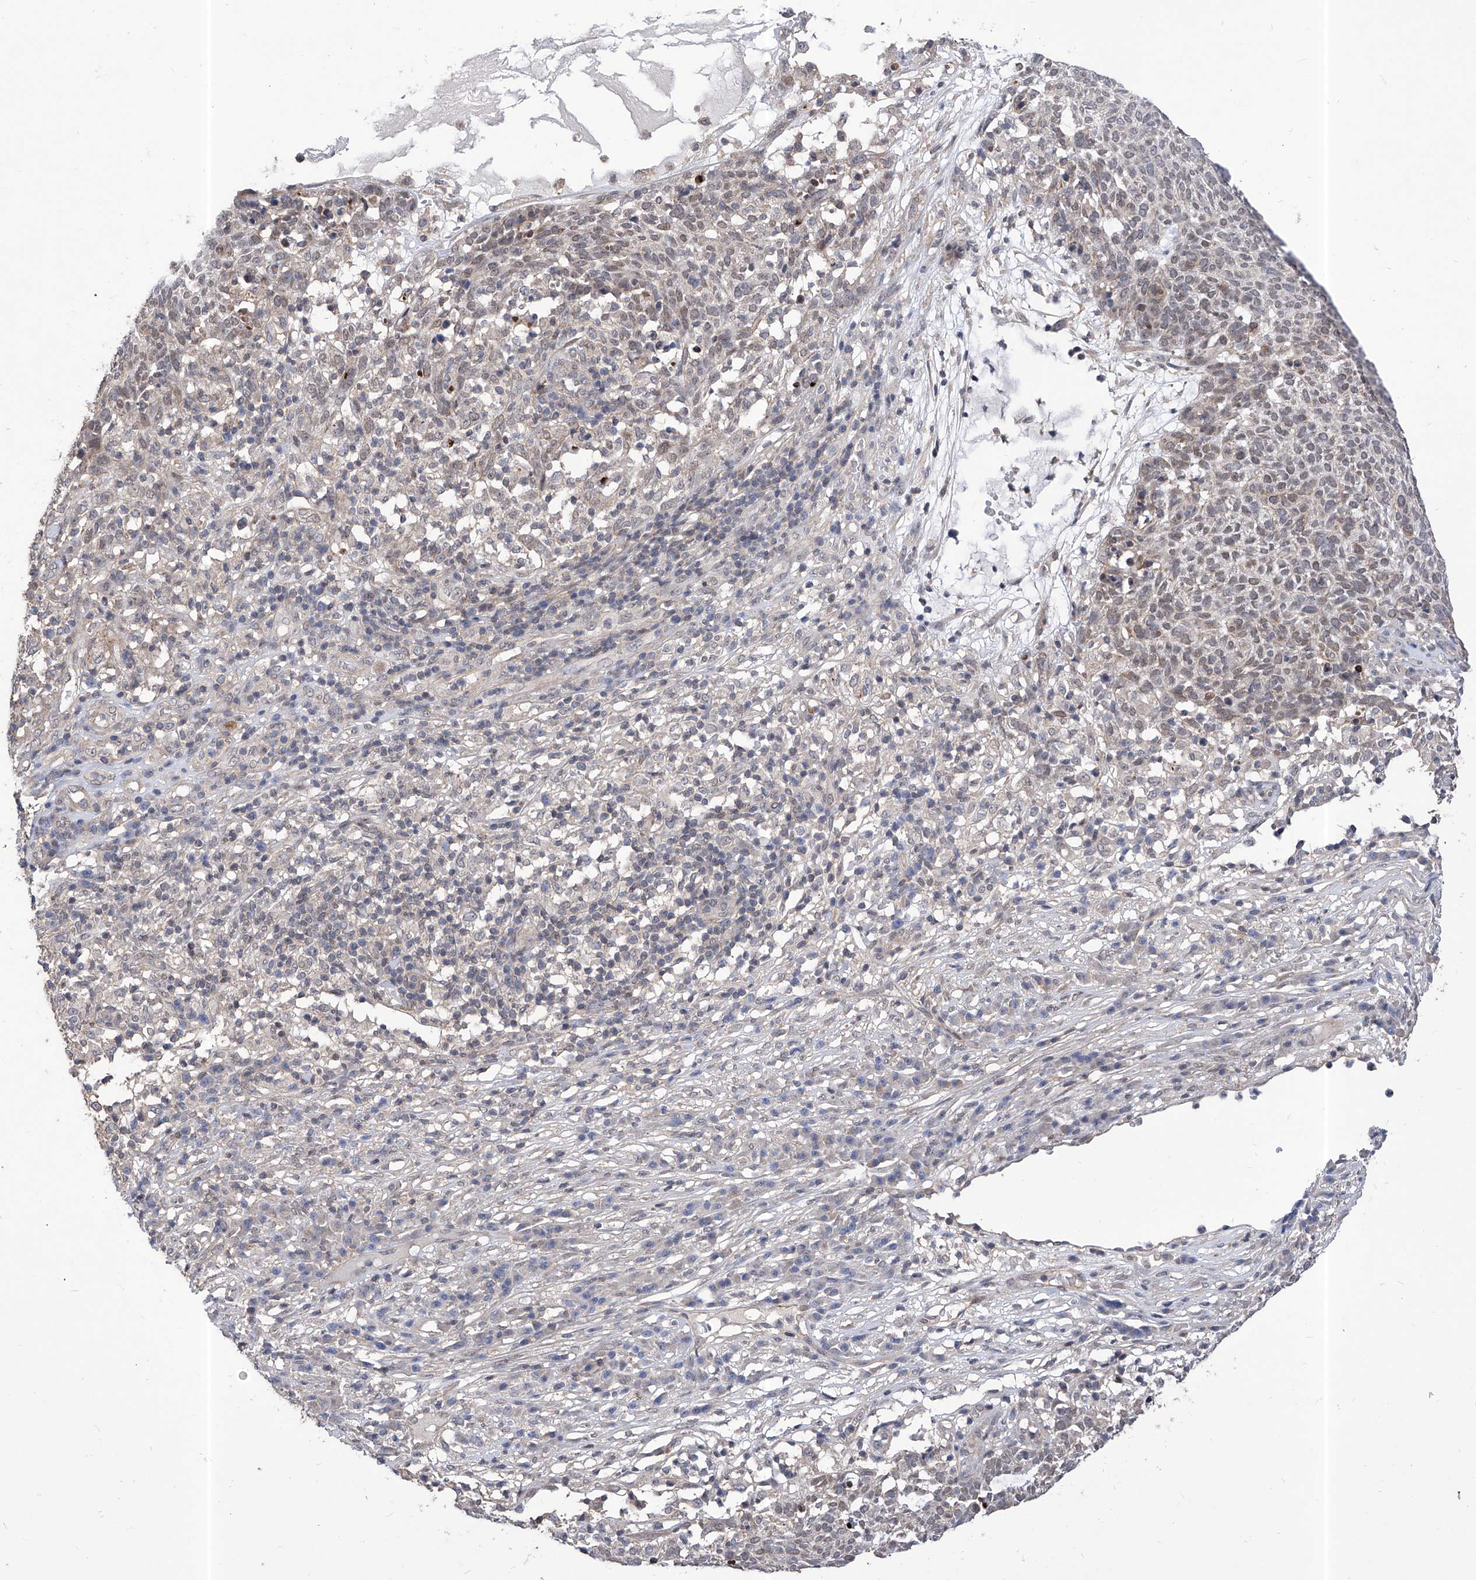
{"staining": {"intensity": "moderate", "quantity": "<25%", "location": "cytoplasmic/membranous"}, "tissue": "skin cancer", "cell_type": "Tumor cells", "image_type": "cancer", "snomed": [{"axis": "morphology", "description": "Squamous cell carcinoma, NOS"}, {"axis": "topography", "description": "Skin"}], "caption": "A brown stain highlights moderate cytoplasmic/membranous expression of a protein in skin cancer (squamous cell carcinoma) tumor cells.", "gene": "KIFC2", "patient": {"sex": "female", "age": 90}}